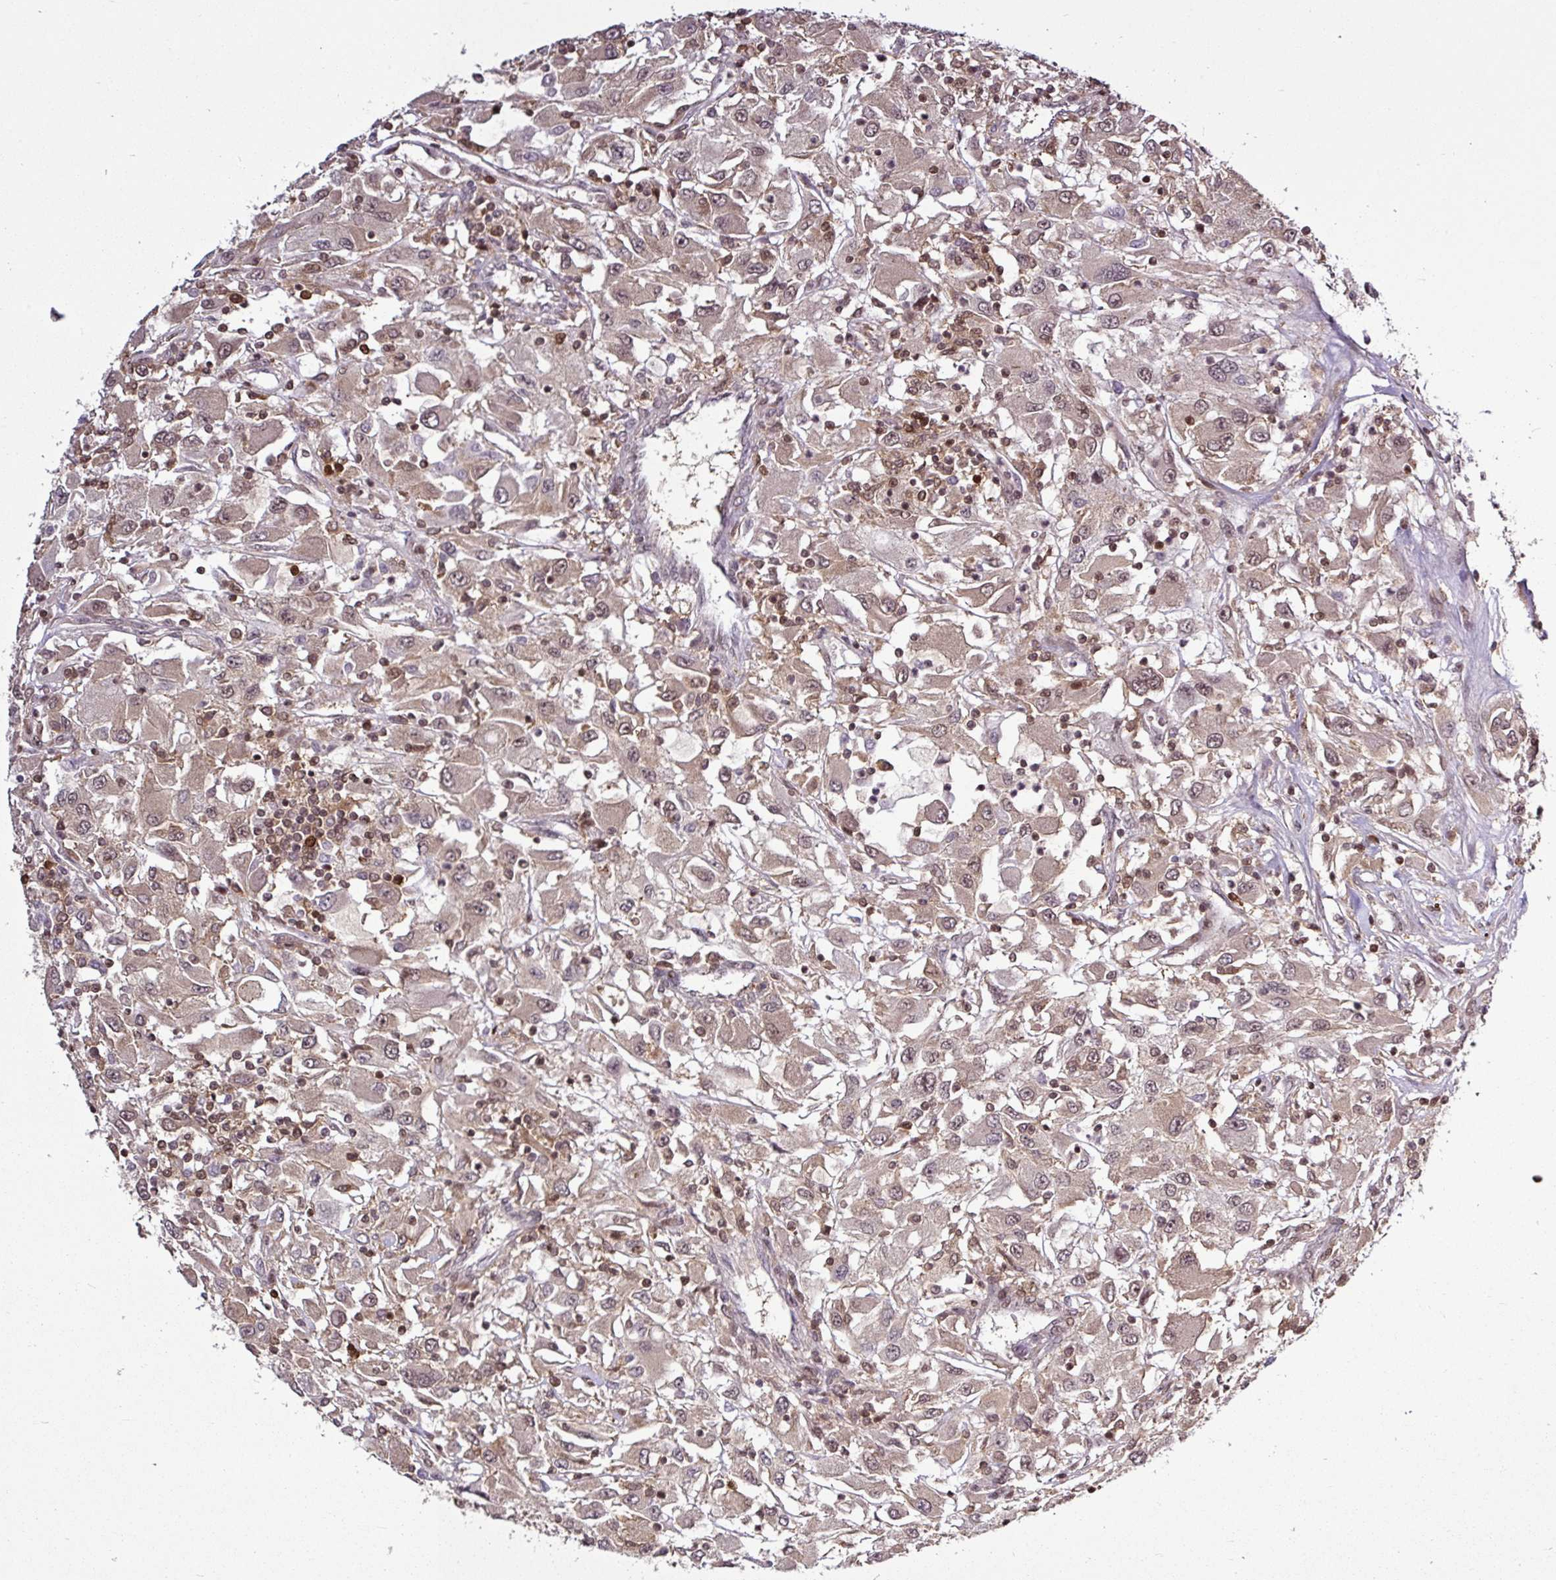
{"staining": {"intensity": "moderate", "quantity": ">75%", "location": "cytoplasmic/membranous,nuclear"}, "tissue": "renal cancer", "cell_type": "Tumor cells", "image_type": "cancer", "snomed": [{"axis": "morphology", "description": "Adenocarcinoma, NOS"}, {"axis": "topography", "description": "Kidney"}], "caption": "Immunohistochemical staining of renal cancer reveals medium levels of moderate cytoplasmic/membranous and nuclear protein positivity in approximately >75% of tumor cells. (Brightfield microscopy of DAB IHC at high magnification).", "gene": "ITPKC", "patient": {"sex": "female", "age": 67}}